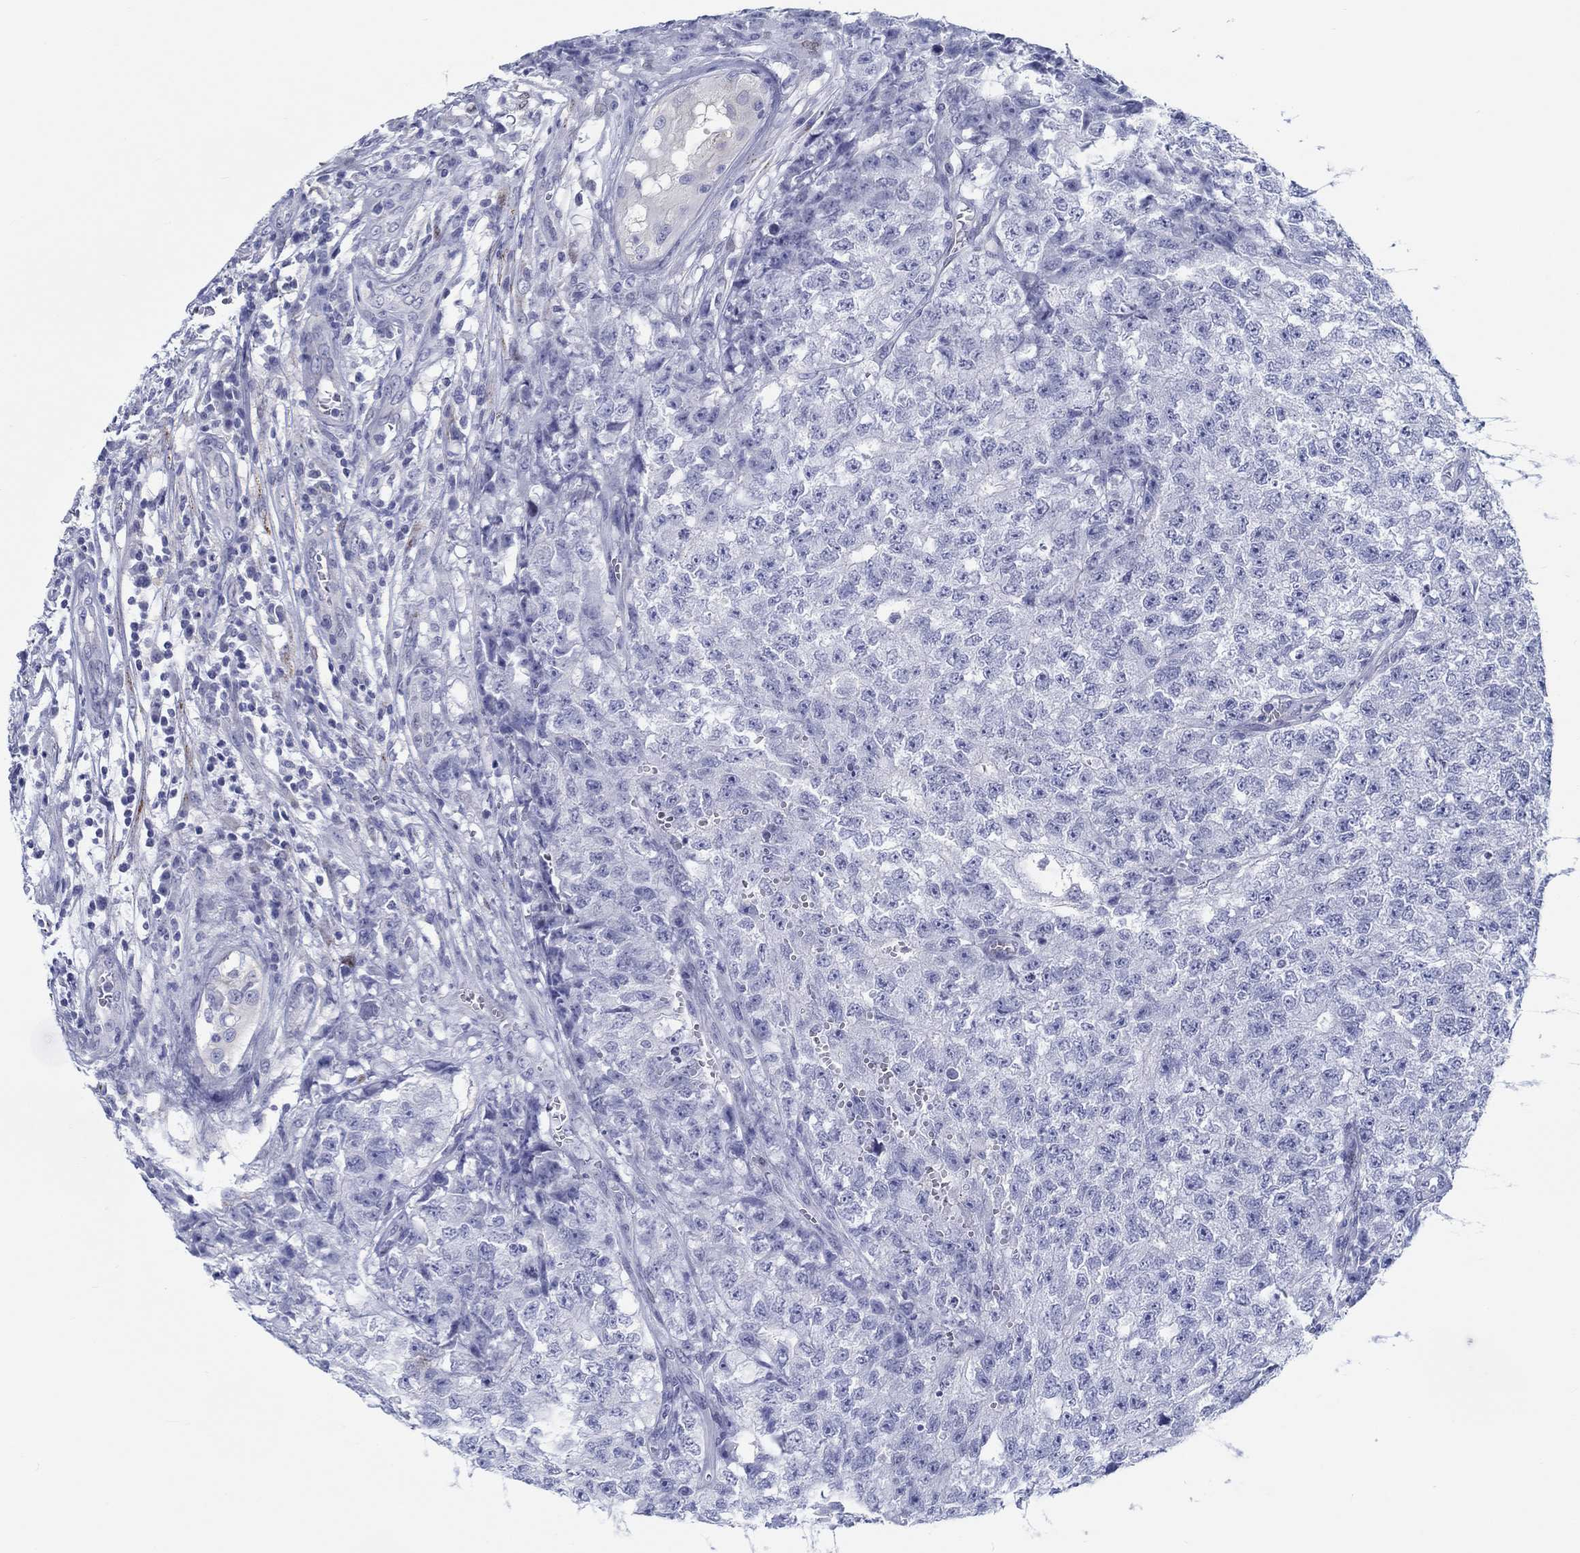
{"staining": {"intensity": "negative", "quantity": "none", "location": "none"}, "tissue": "testis cancer", "cell_type": "Tumor cells", "image_type": "cancer", "snomed": [{"axis": "morphology", "description": "Seminoma, NOS"}, {"axis": "morphology", "description": "Carcinoma, Embryonal, NOS"}, {"axis": "topography", "description": "Testis"}], "caption": "Tumor cells show no significant expression in testis cancer (embryonal carcinoma). The staining is performed using DAB brown chromogen with nuclei counter-stained in using hematoxylin.", "gene": "H1-1", "patient": {"sex": "male", "age": 22}}